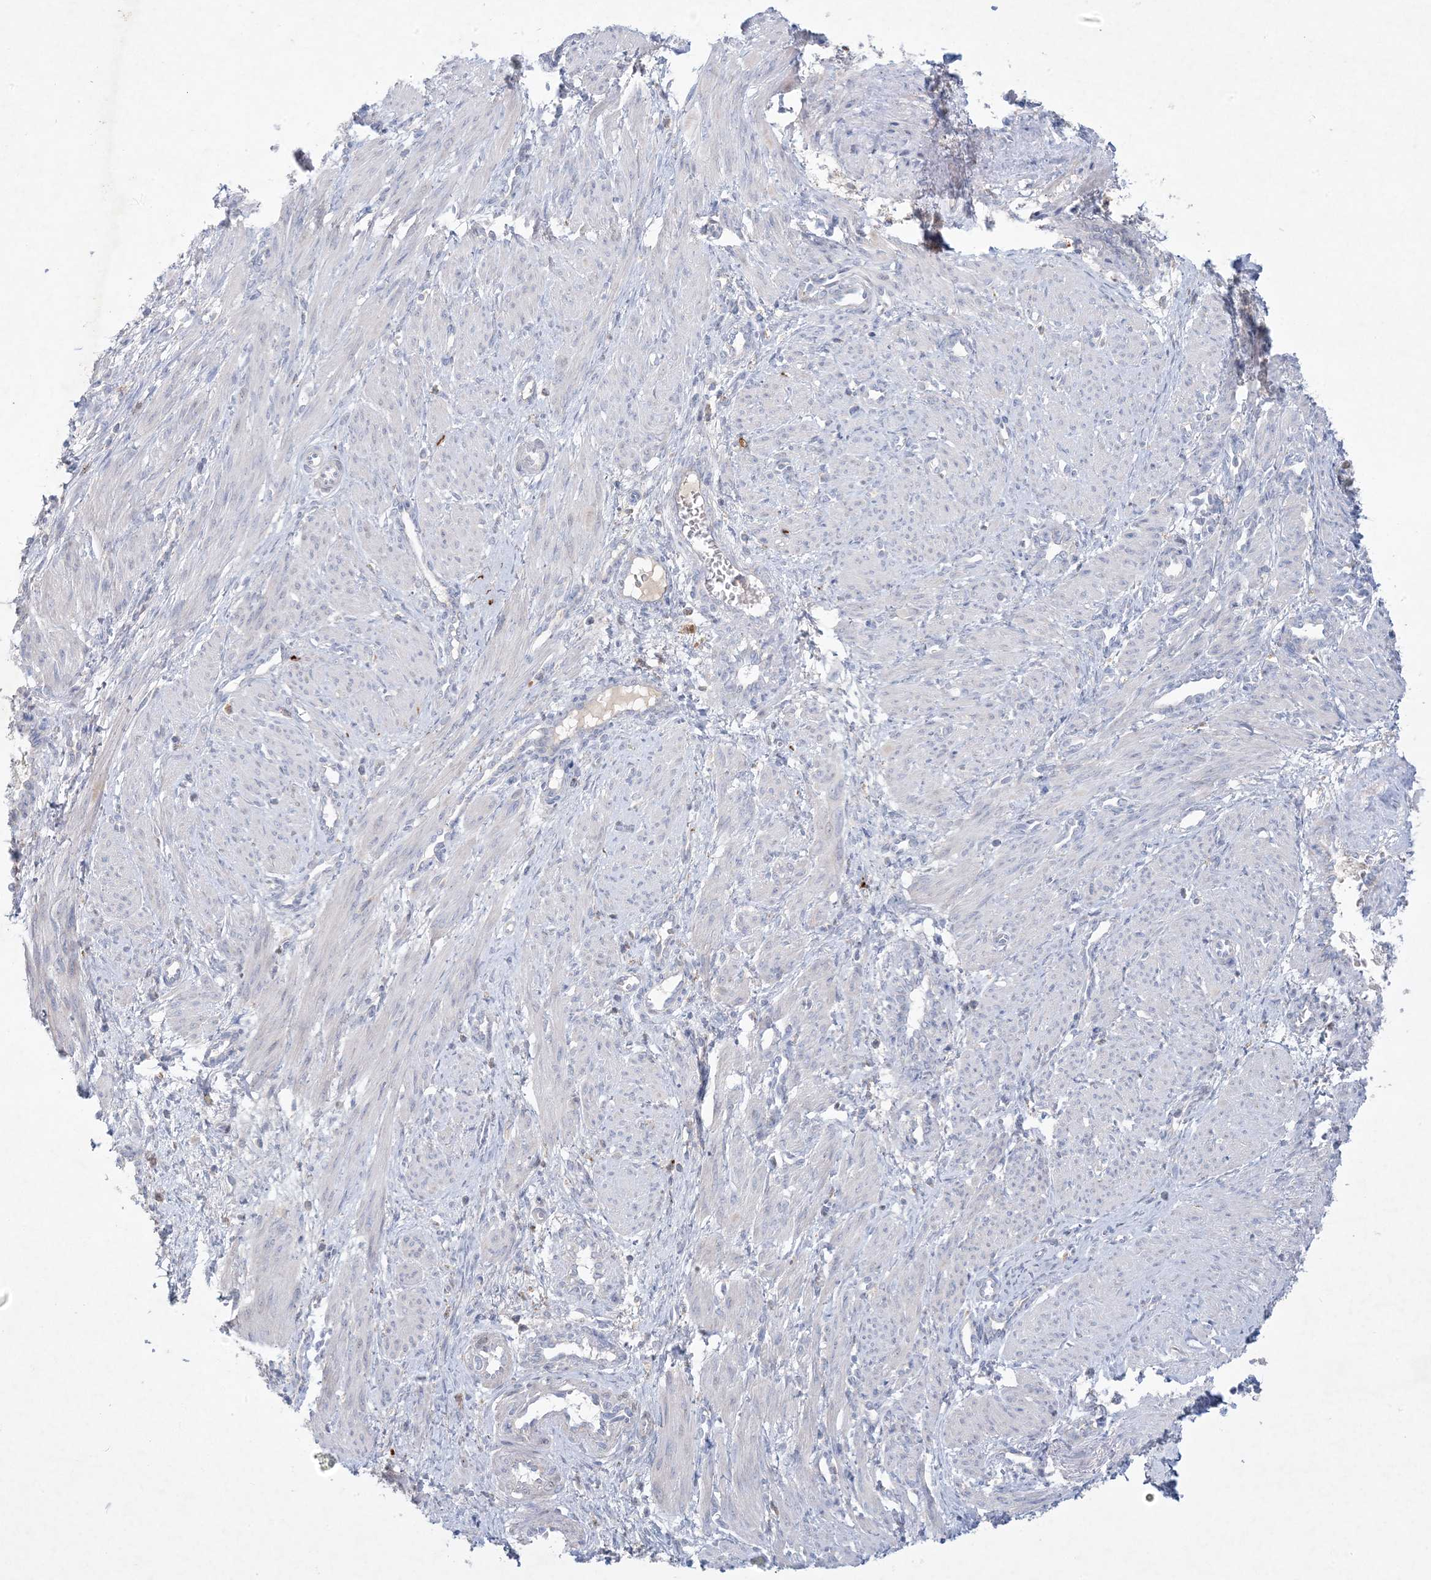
{"staining": {"intensity": "negative", "quantity": "none", "location": "none"}, "tissue": "smooth muscle", "cell_type": "Smooth muscle cells", "image_type": "normal", "snomed": [{"axis": "morphology", "description": "Normal tissue, NOS"}, {"axis": "topography", "description": "Endometrium"}], "caption": "This micrograph is of normal smooth muscle stained with immunohistochemistry (IHC) to label a protein in brown with the nuclei are counter-stained blue. There is no positivity in smooth muscle cells.", "gene": "KCTD6", "patient": {"sex": "female", "age": 33}}